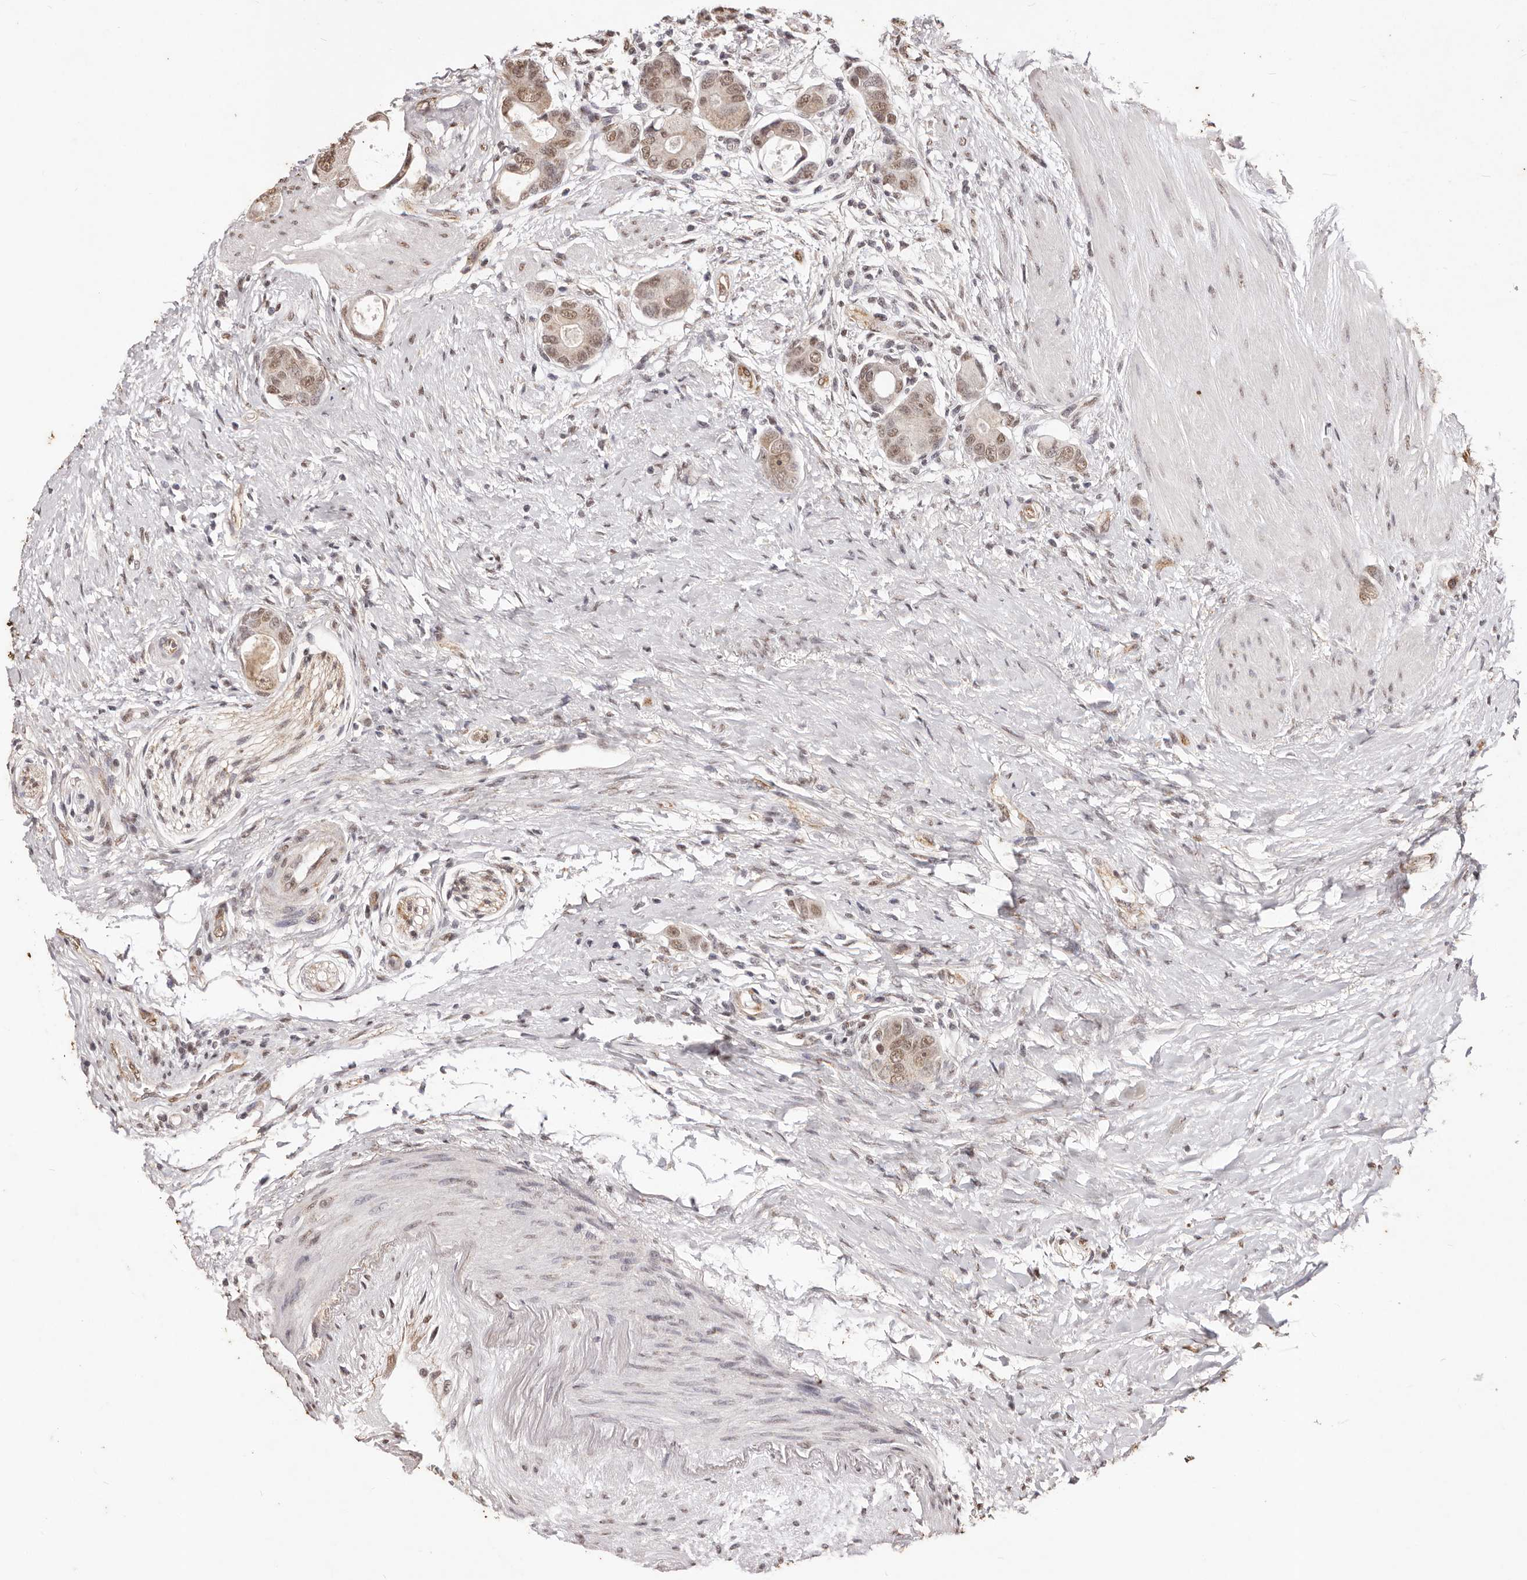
{"staining": {"intensity": "moderate", "quantity": ">75%", "location": "nuclear"}, "tissue": "colorectal cancer", "cell_type": "Tumor cells", "image_type": "cancer", "snomed": [{"axis": "morphology", "description": "Adenocarcinoma, NOS"}, {"axis": "topography", "description": "Rectum"}], "caption": "Immunohistochemistry histopathology image of neoplastic tissue: human colorectal adenocarcinoma stained using immunohistochemistry (IHC) demonstrates medium levels of moderate protein expression localized specifically in the nuclear of tumor cells, appearing as a nuclear brown color.", "gene": "RPS6KA5", "patient": {"sex": "male", "age": 51}}